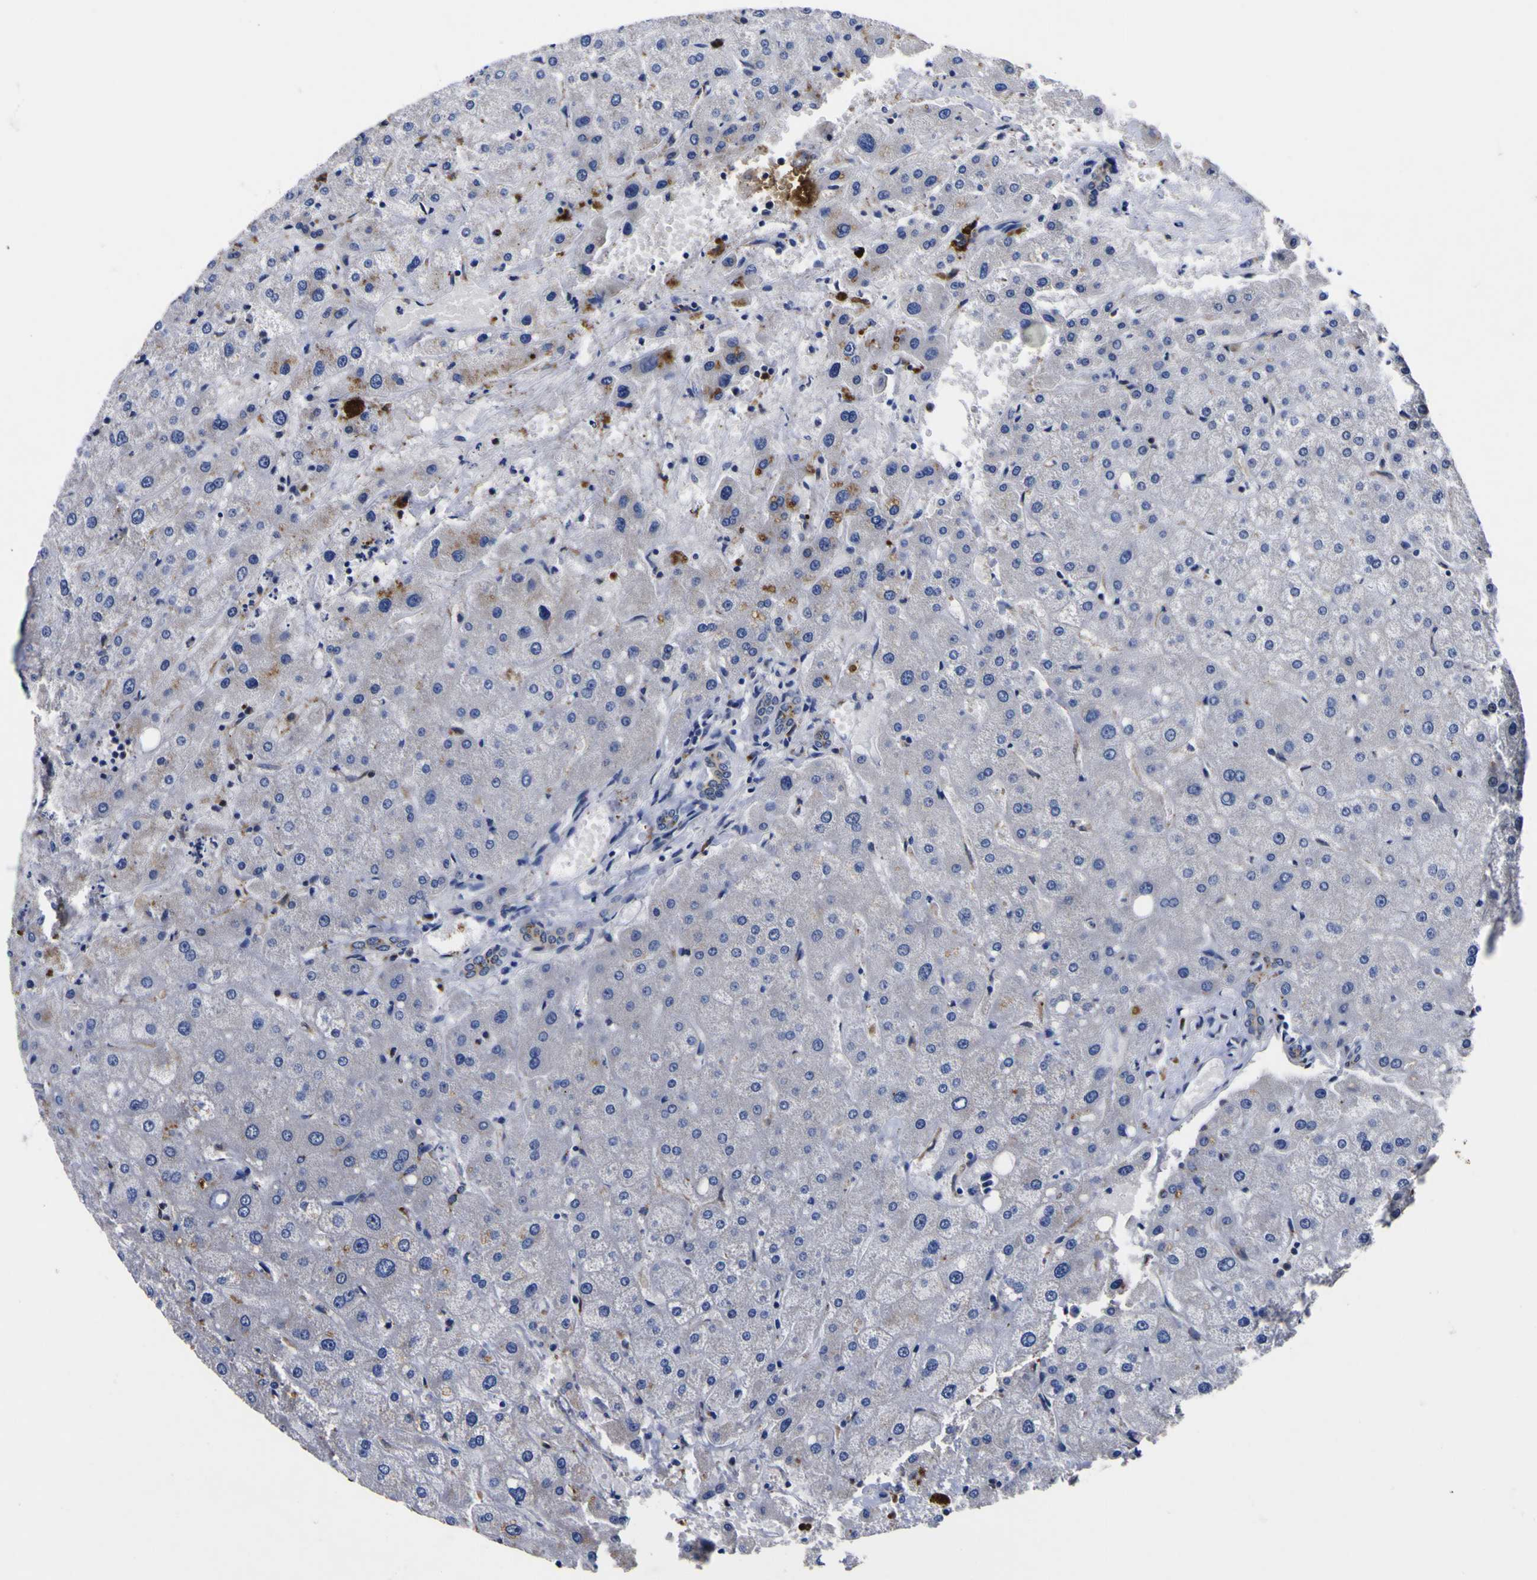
{"staining": {"intensity": "negative", "quantity": "none", "location": "none"}, "tissue": "liver", "cell_type": "Cholangiocytes", "image_type": "normal", "snomed": [{"axis": "morphology", "description": "Normal tissue, NOS"}, {"axis": "topography", "description": "Liver"}], "caption": "Immunohistochemistry image of unremarkable liver: liver stained with DAB (3,3'-diaminobenzidine) reveals no significant protein expression in cholangiocytes. The staining was performed using DAB (3,3'-diaminobenzidine) to visualize the protein expression in brown, while the nuclei were stained in blue with hematoxylin (Magnification: 20x).", "gene": "COA1", "patient": {"sex": "male", "age": 73}}